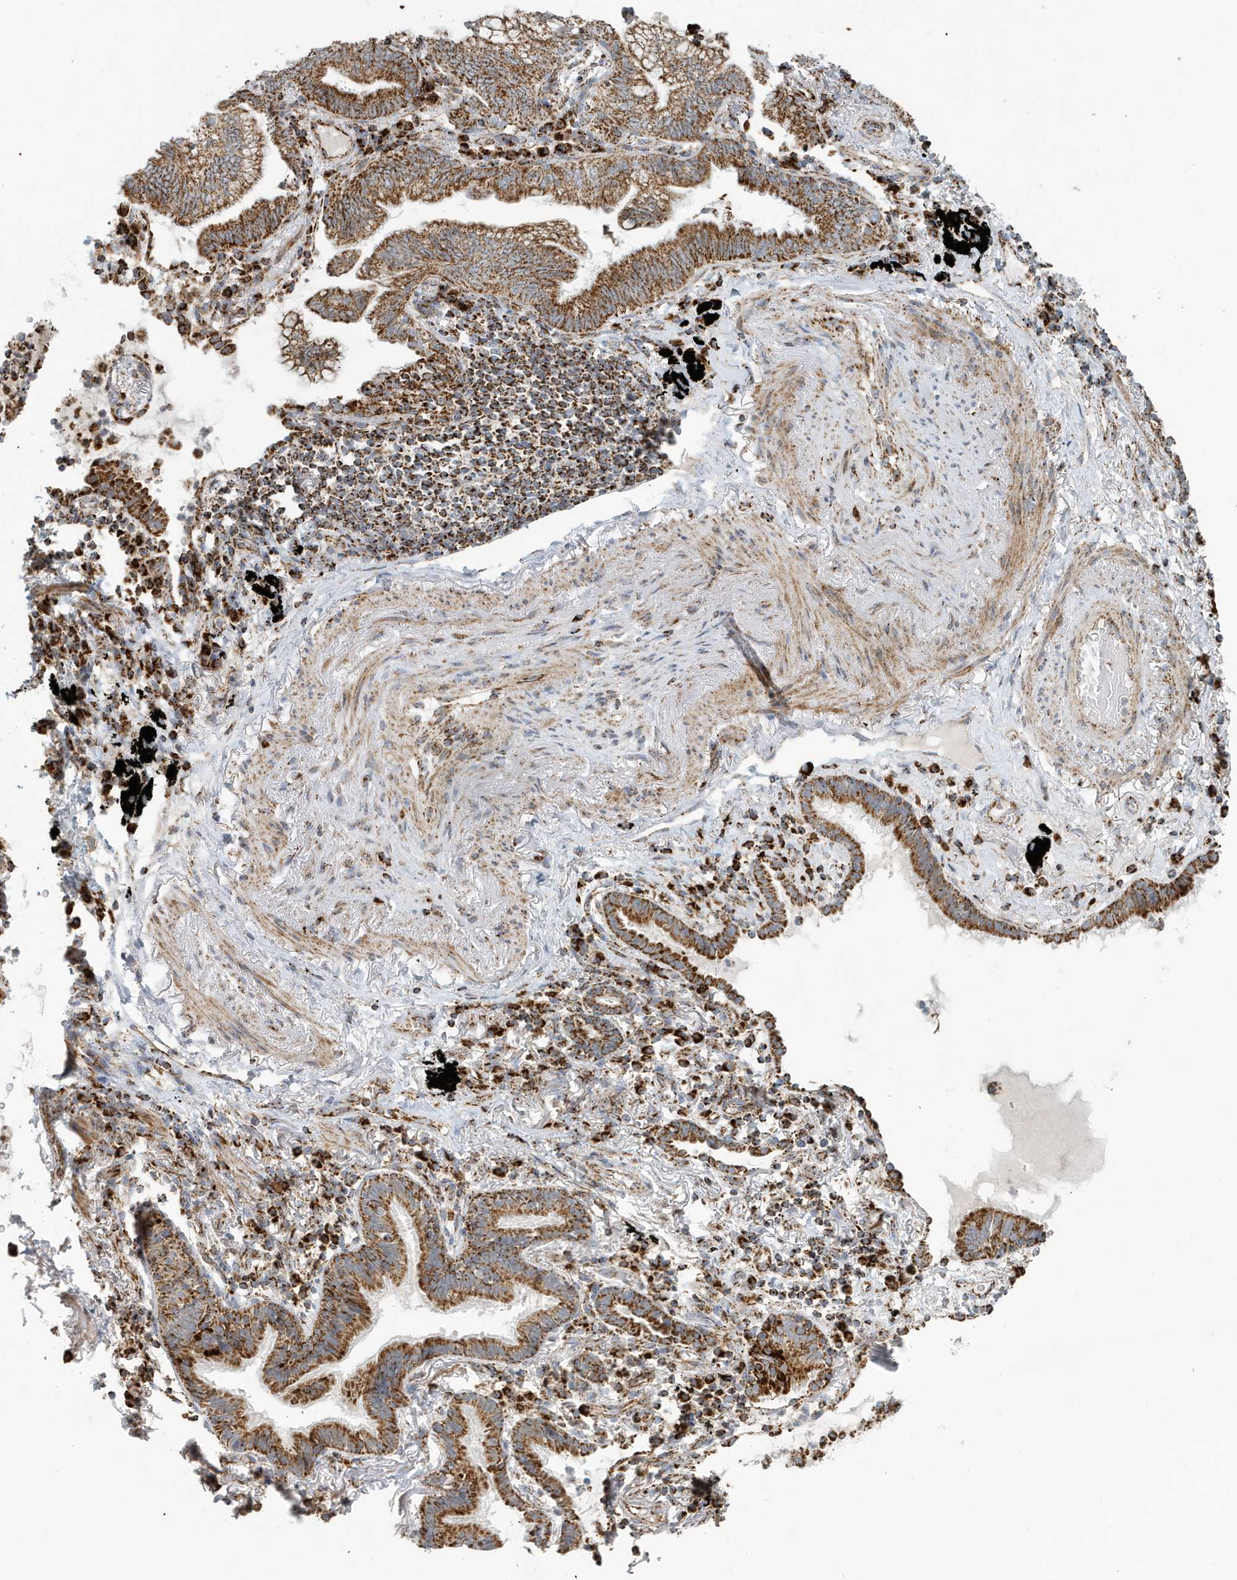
{"staining": {"intensity": "moderate", "quantity": ">75%", "location": "cytoplasmic/membranous"}, "tissue": "lung cancer", "cell_type": "Tumor cells", "image_type": "cancer", "snomed": [{"axis": "morphology", "description": "Adenocarcinoma, NOS"}, {"axis": "topography", "description": "Lung"}], "caption": "Lung cancer tissue displays moderate cytoplasmic/membranous staining in about >75% of tumor cells", "gene": "MAN1A1", "patient": {"sex": "female", "age": 70}}